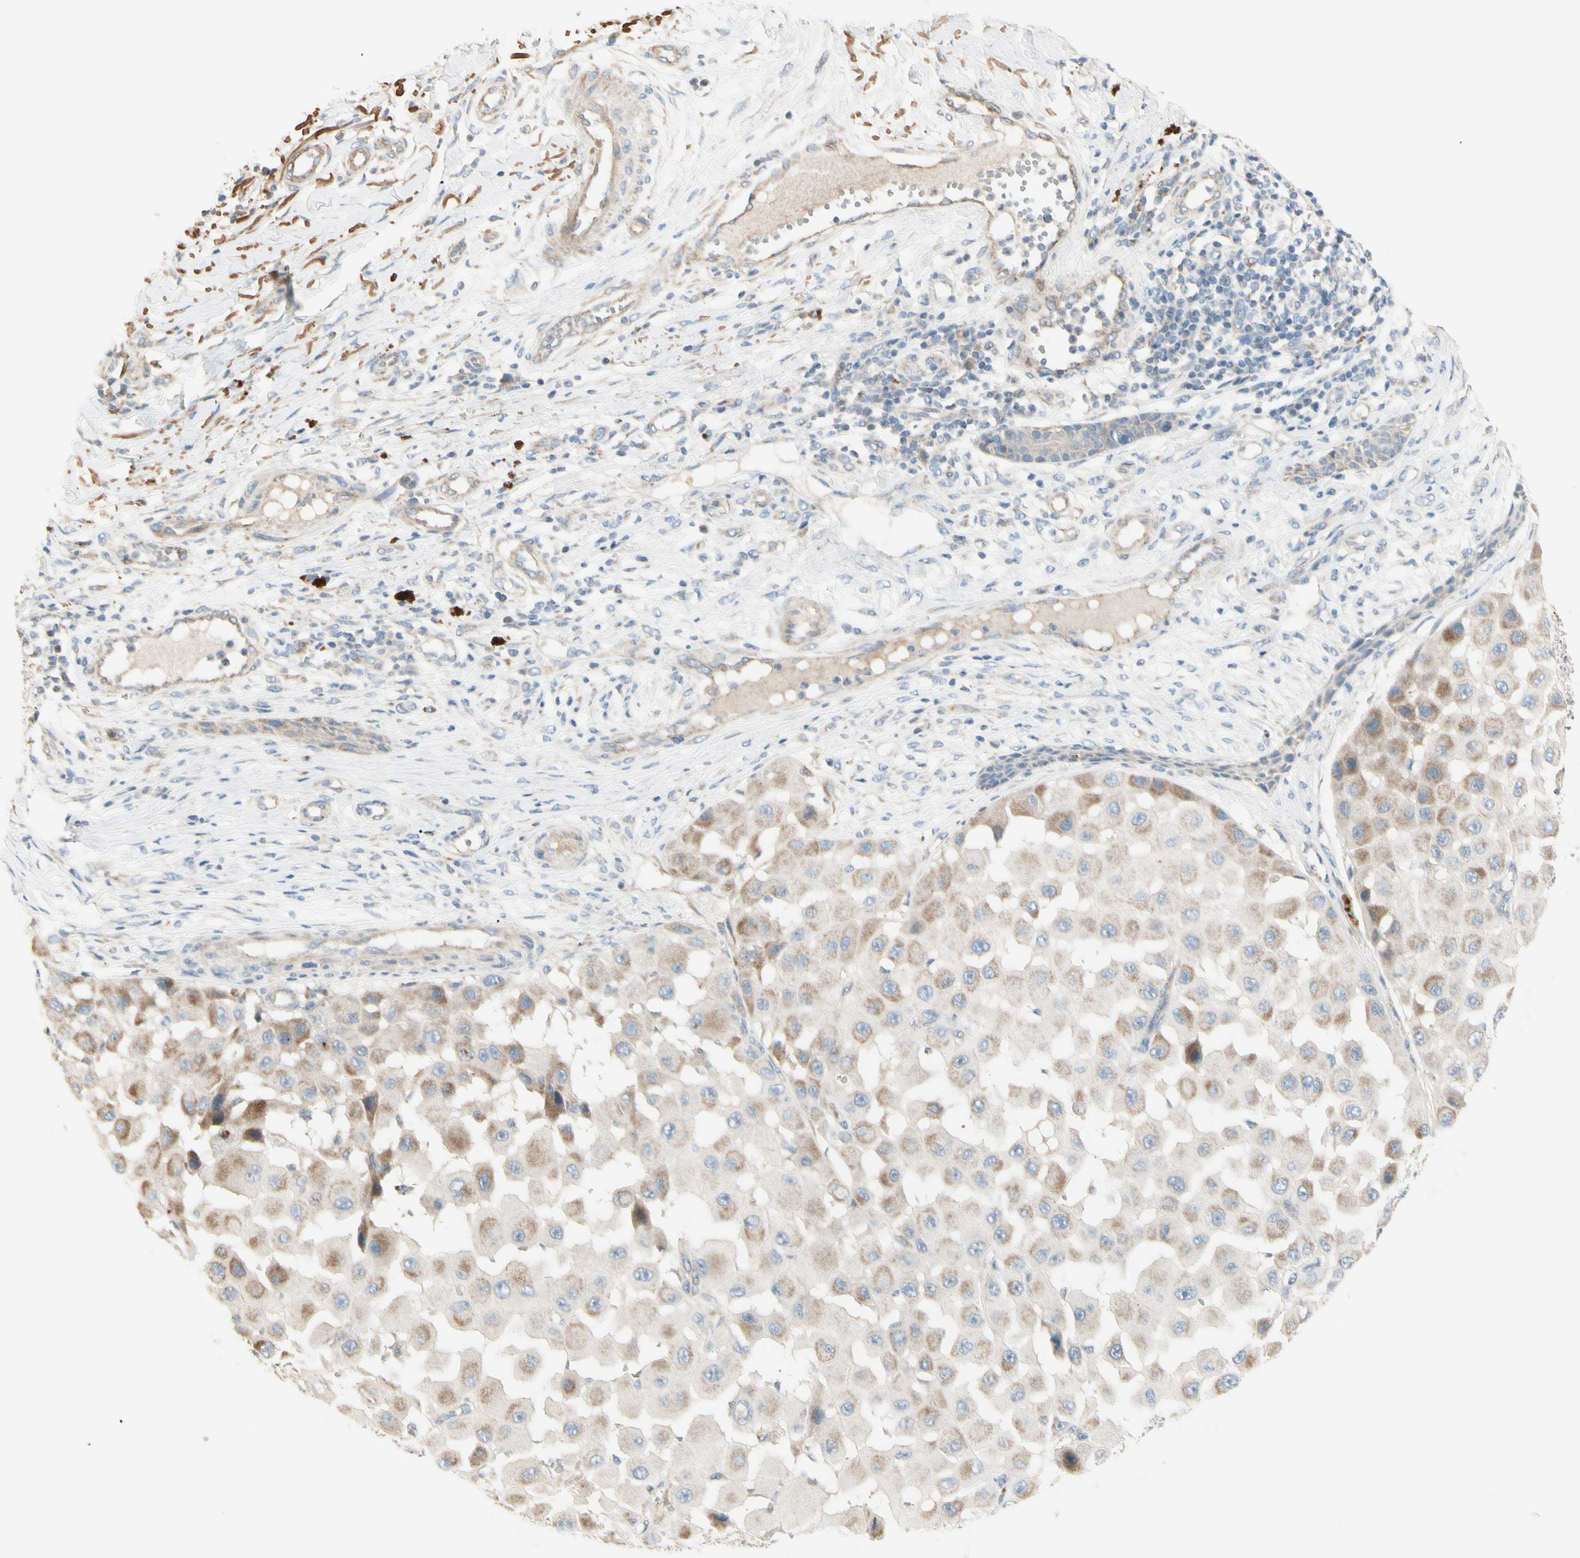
{"staining": {"intensity": "weak", "quantity": ">75%", "location": "cytoplasmic/membranous"}, "tissue": "melanoma", "cell_type": "Tumor cells", "image_type": "cancer", "snomed": [{"axis": "morphology", "description": "Malignant melanoma, NOS"}, {"axis": "topography", "description": "Skin"}], "caption": "A micrograph showing weak cytoplasmic/membranous positivity in about >75% of tumor cells in melanoma, as visualized by brown immunohistochemical staining.", "gene": "EPHA3", "patient": {"sex": "female", "age": 81}}